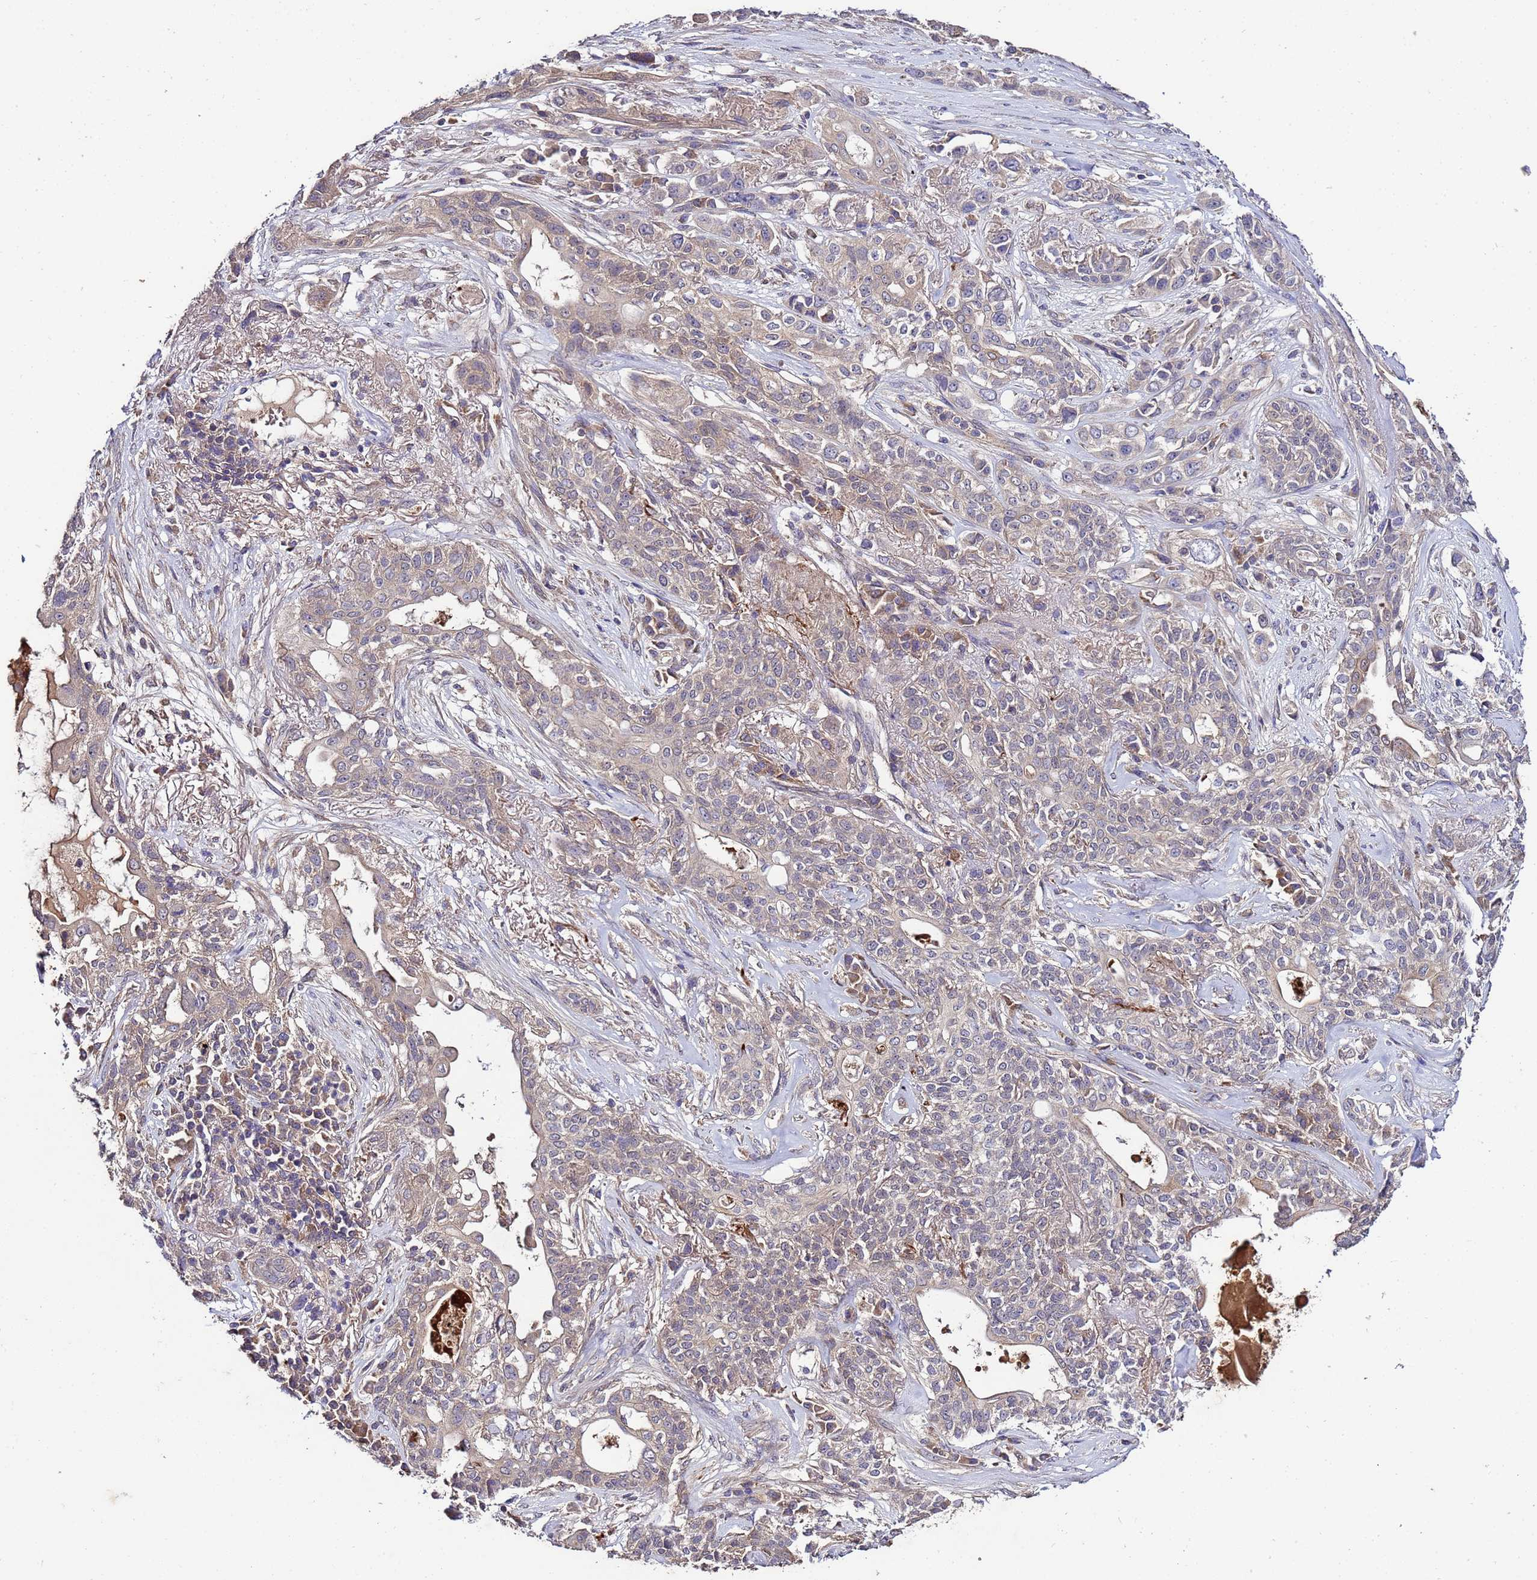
{"staining": {"intensity": "weak", "quantity": "<25%", "location": "cytoplasmic/membranous"}, "tissue": "lung cancer", "cell_type": "Tumor cells", "image_type": "cancer", "snomed": [{"axis": "morphology", "description": "Squamous cell carcinoma, NOS"}, {"axis": "topography", "description": "Lung"}], "caption": "Immunohistochemical staining of human lung squamous cell carcinoma shows no significant staining in tumor cells.", "gene": "GSPT2", "patient": {"sex": "female", "age": 70}}